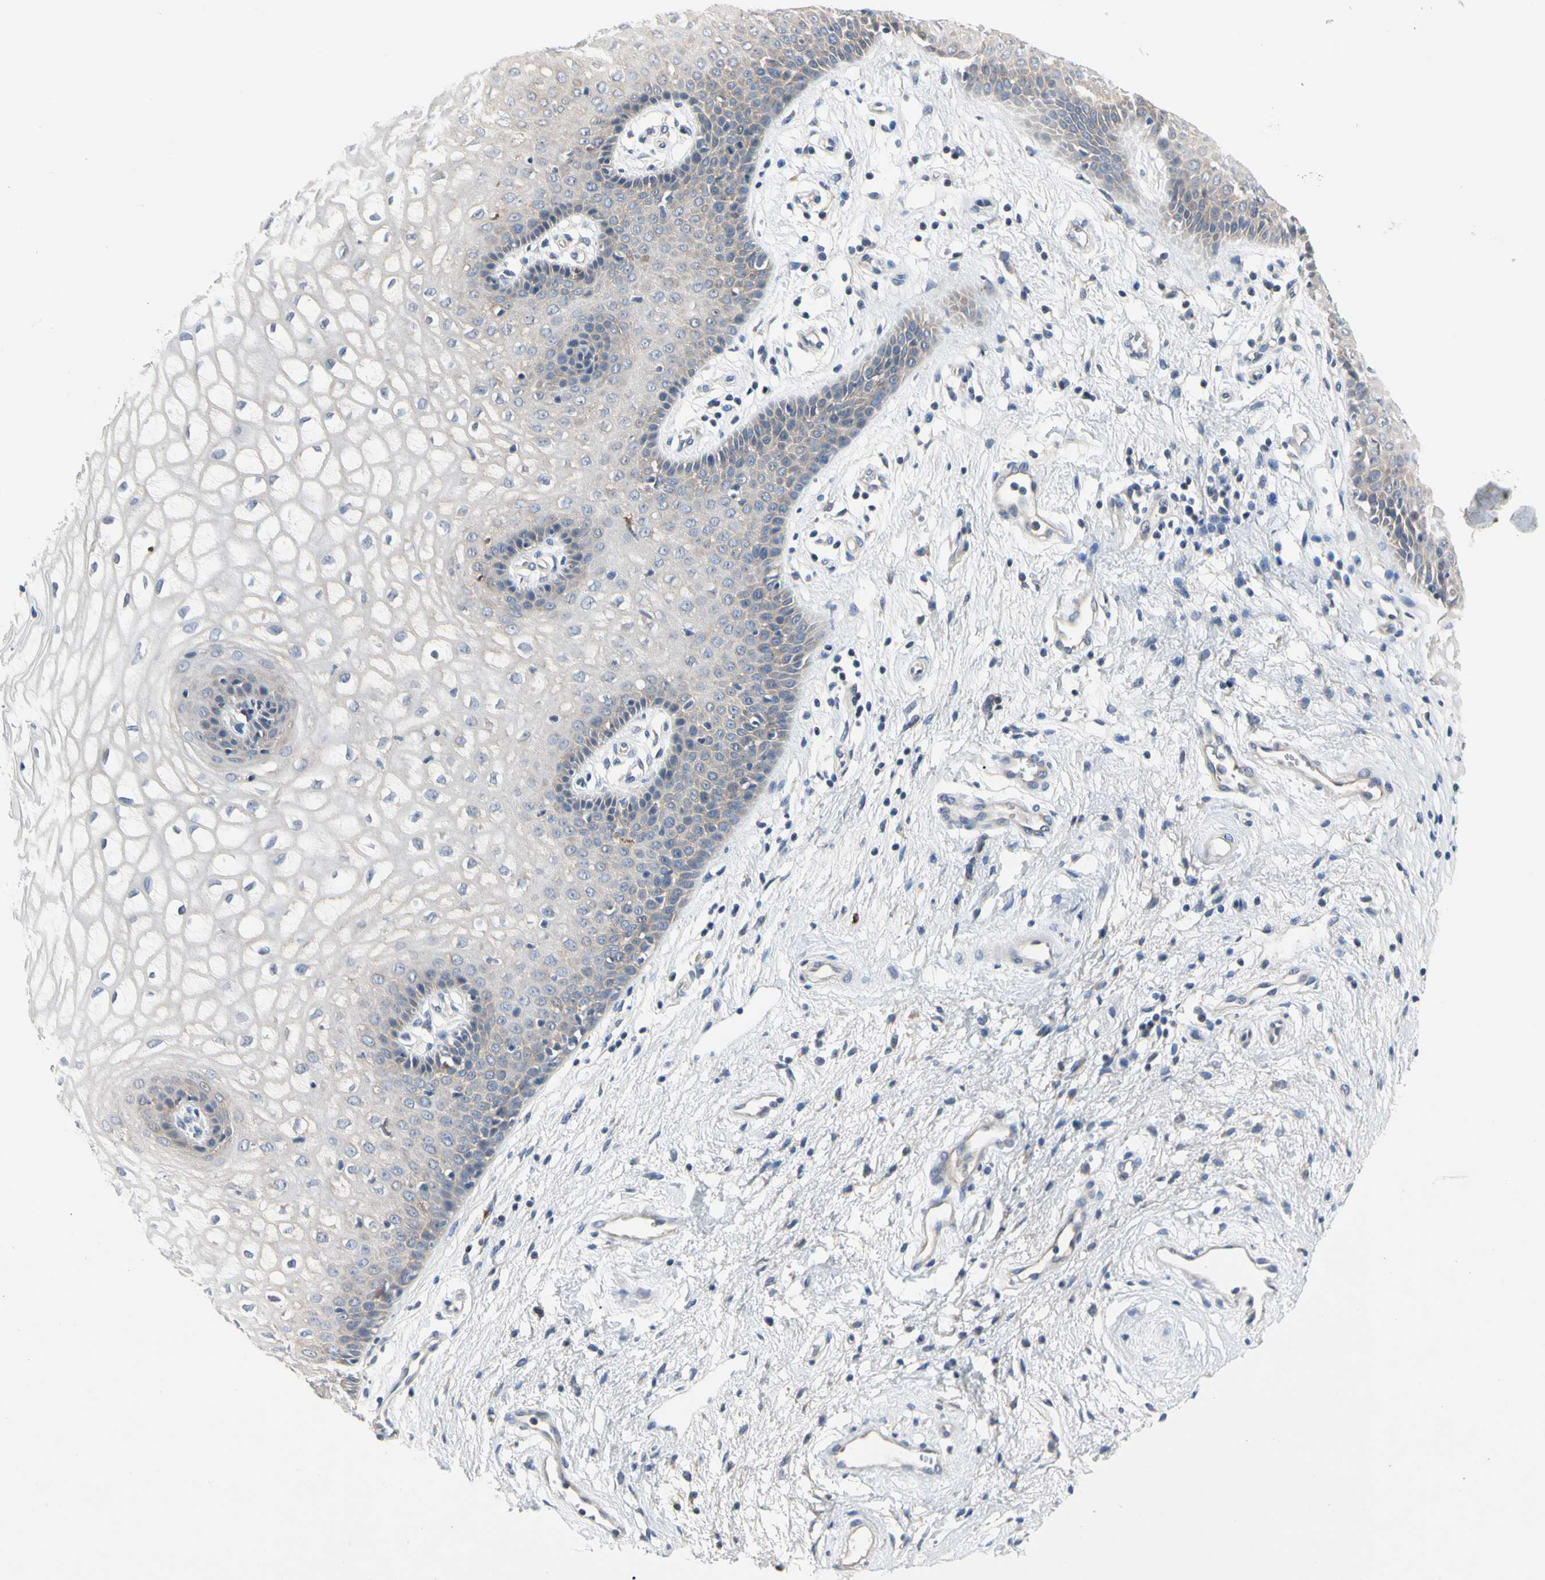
{"staining": {"intensity": "weak", "quantity": "<25%", "location": "cytoplasmic/membranous"}, "tissue": "vagina", "cell_type": "Squamous epithelial cells", "image_type": "normal", "snomed": [{"axis": "morphology", "description": "Normal tissue, NOS"}, {"axis": "topography", "description": "Vagina"}], "caption": "Immunohistochemistry (IHC) image of benign vagina: vagina stained with DAB displays no significant protein positivity in squamous epithelial cells. Brightfield microscopy of immunohistochemistry (IHC) stained with DAB (3,3'-diaminobenzidine) (brown) and hematoxylin (blue), captured at high magnification.", "gene": "GAS6", "patient": {"sex": "female", "age": 34}}